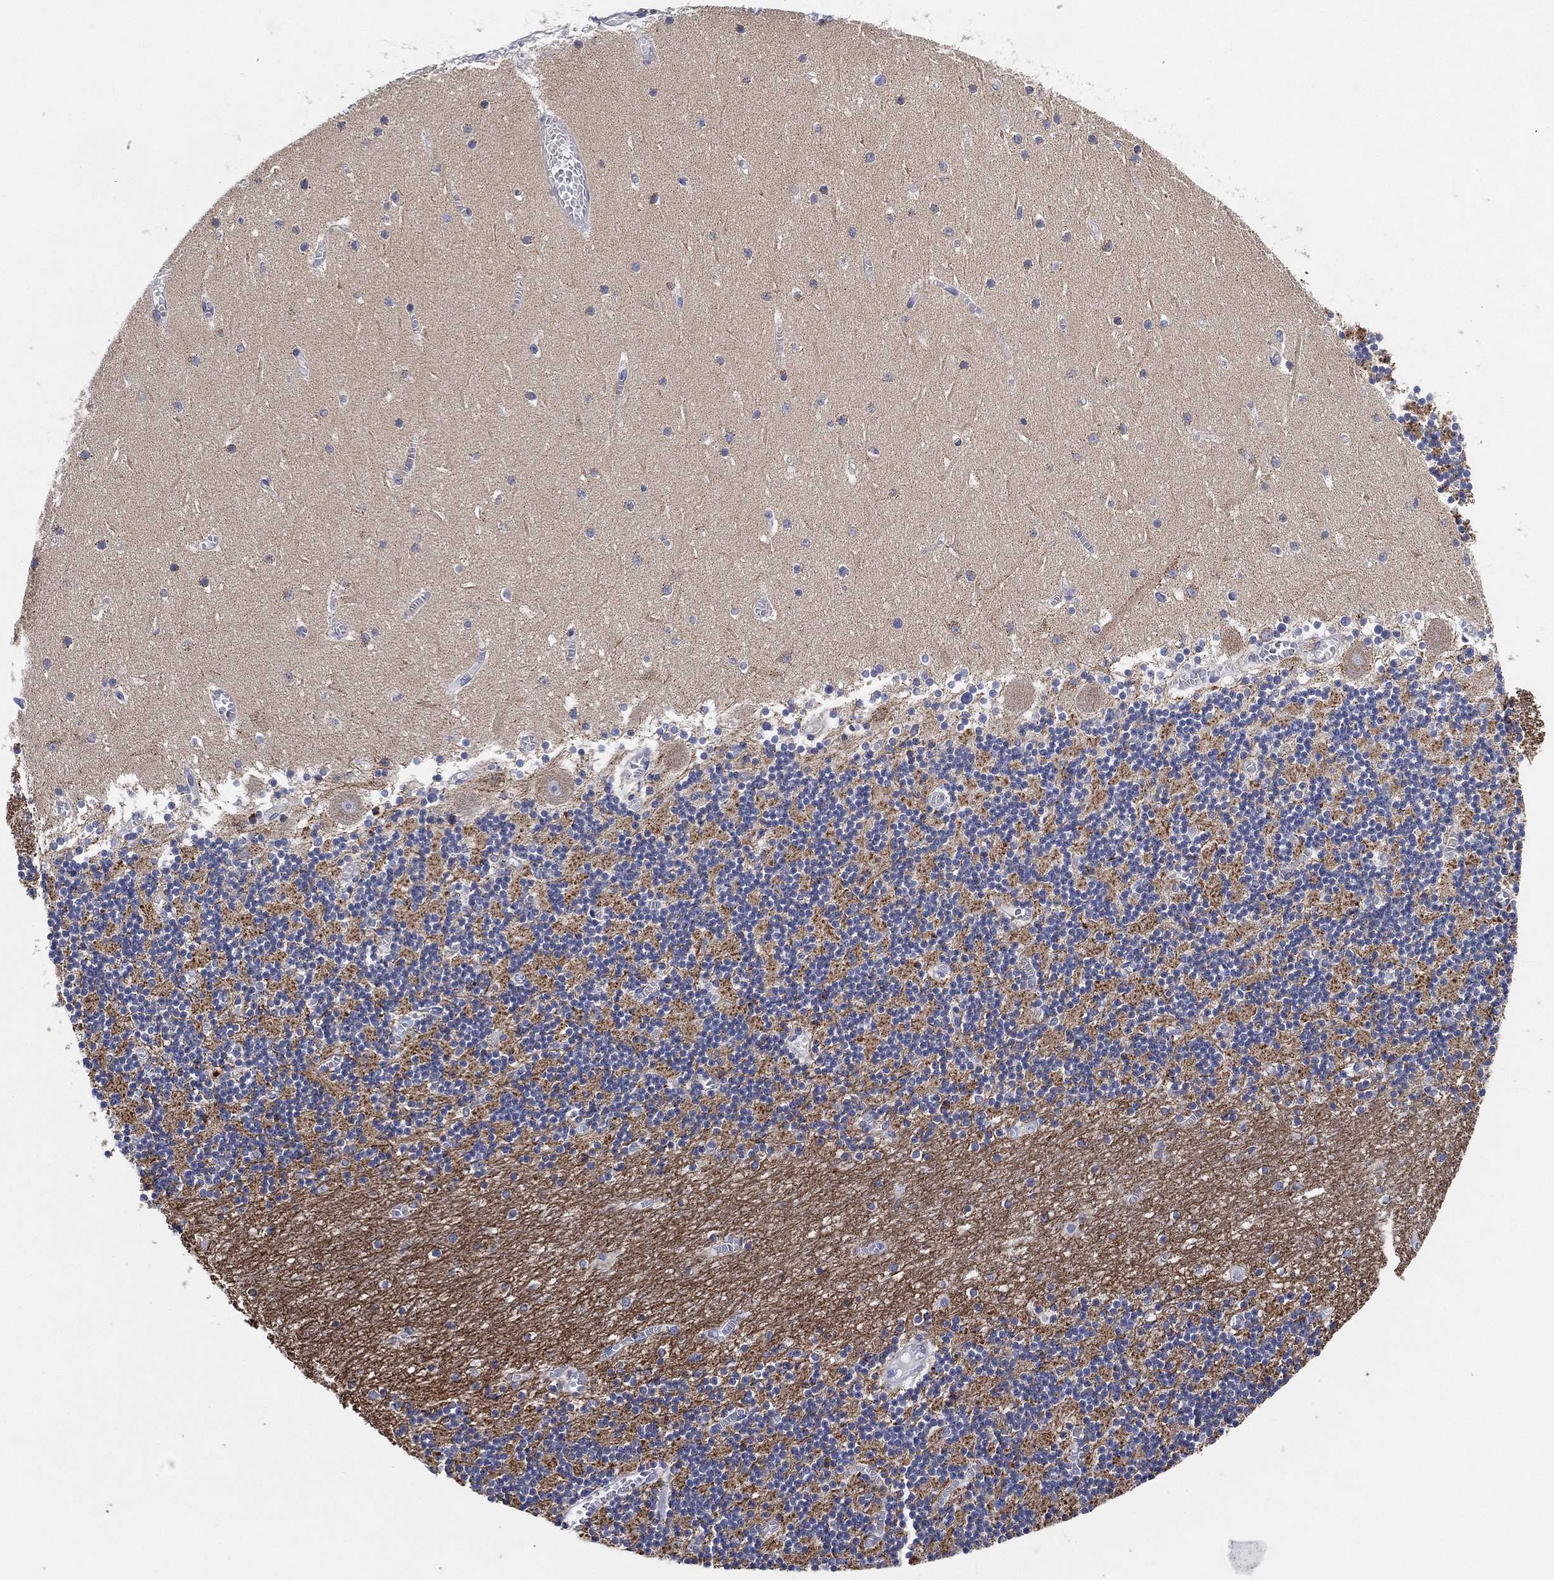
{"staining": {"intensity": "negative", "quantity": "none", "location": "none"}, "tissue": "cerebellum", "cell_type": "Cells in granular layer", "image_type": "normal", "snomed": [{"axis": "morphology", "description": "Normal tissue, NOS"}, {"axis": "topography", "description": "Cerebellum"}], "caption": "There is no significant positivity in cells in granular layer of cerebellum. (DAB immunohistochemistry visualized using brightfield microscopy, high magnification).", "gene": "GCAT", "patient": {"sex": "female", "age": 28}}